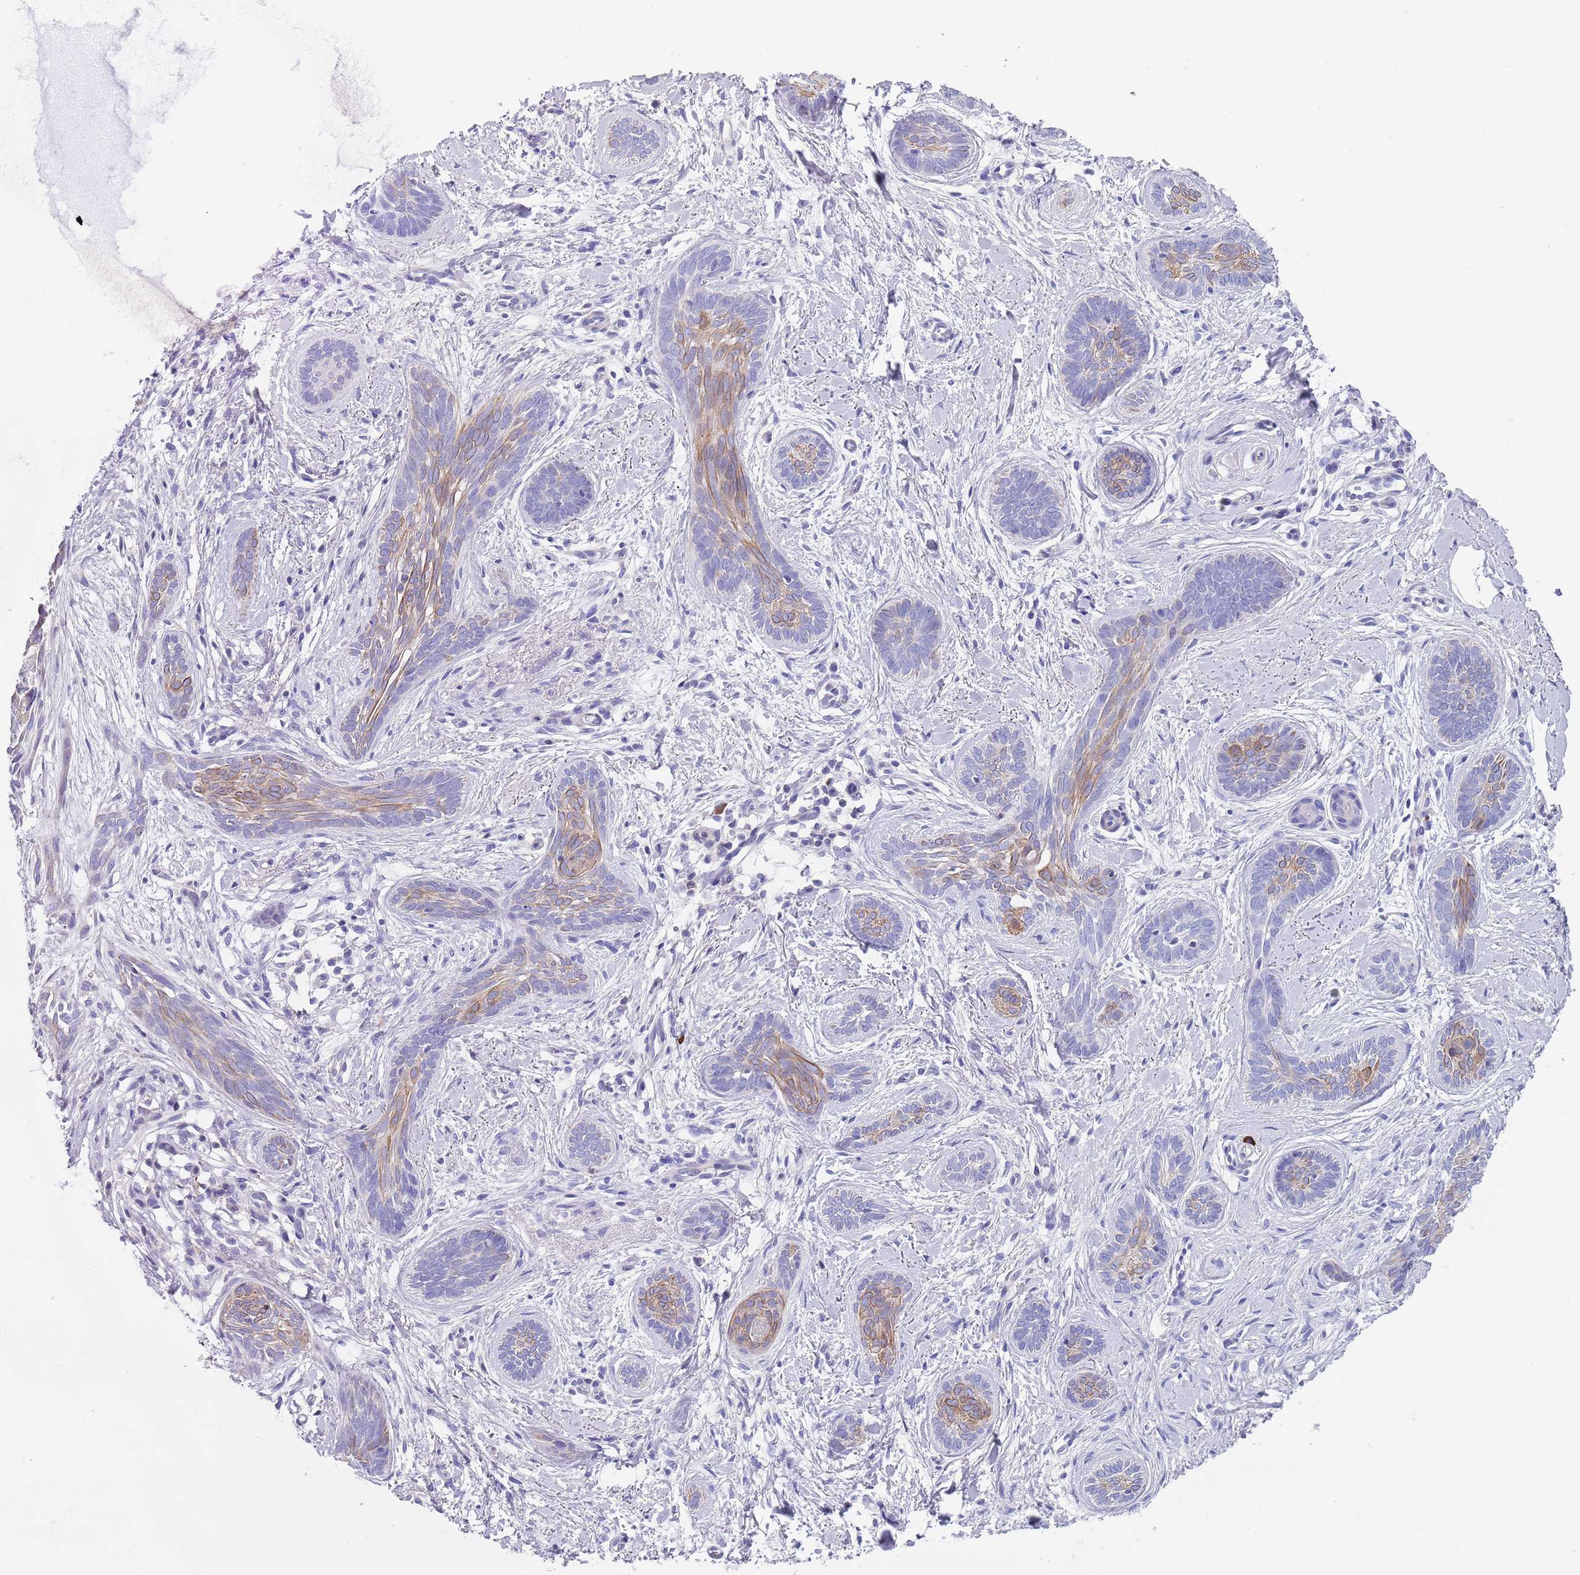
{"staining": {"intensity": "moderate", "quantity": "25%-75%", "location": "cytoplasmic/membranous"}, "tissue": "skin cancer", "cell_type": "Tumor cells", "image_type": "cancer", "snomed": [{"axis": "morphology", "description": "Basal cell carcinoma"}, {"axis": "topography", "description": "Skin"}], "caption": "Immunohistochemistry (IHC) histopathology image of neoplastic tissue: human skin cancer (basal cell carcinoma) stained using IHC displays medium levels of moderate protein expression localized specifically in the cytoplasmic/membranous of tumor cells, appearing as a cytoplasmic/membranous brown color.", "gene": "CPXM2", "patient": {"sex": "female", "age": 81}}